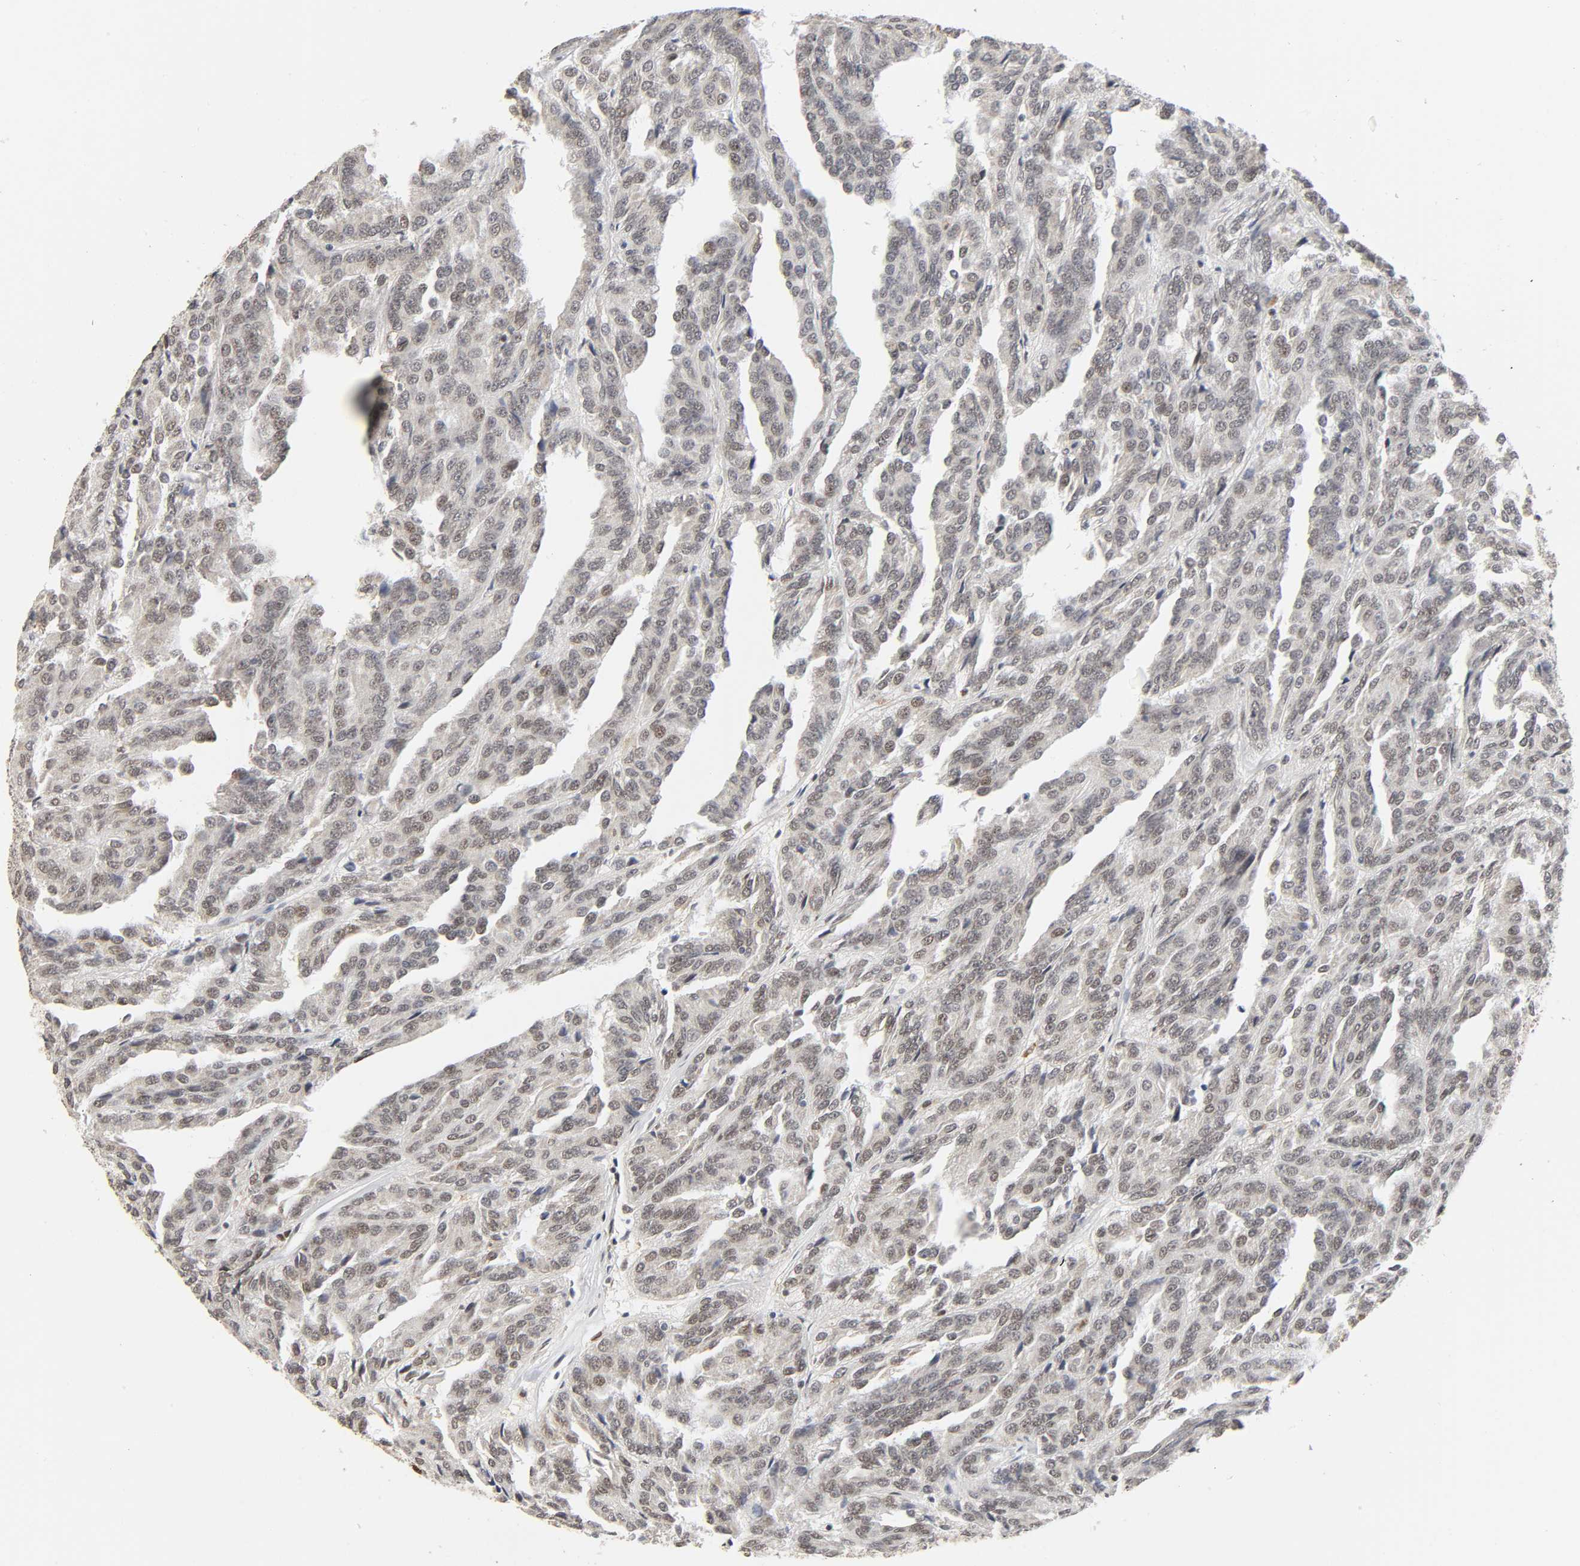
{"staining": {"intensity": "weak", "quantity": ">75%", "location": "nuclear"}, "tissue": "renal cancer", "cell_type": "Tumor cells", "image_type": "cancer", "snomed": [{"axis": "morphology", "description": "Adenocarcinoma, NOS"}, {"axis": "topography", "description": "Kidney"}], "caption": "Approximately >75% of tumor cells in human renal cancer demonstrate weak nuclear protein positivity as visualized by brown immunohistochemical staining.", "gene": "KAT2B", "patient": {"sex": "male", "age": 46}}